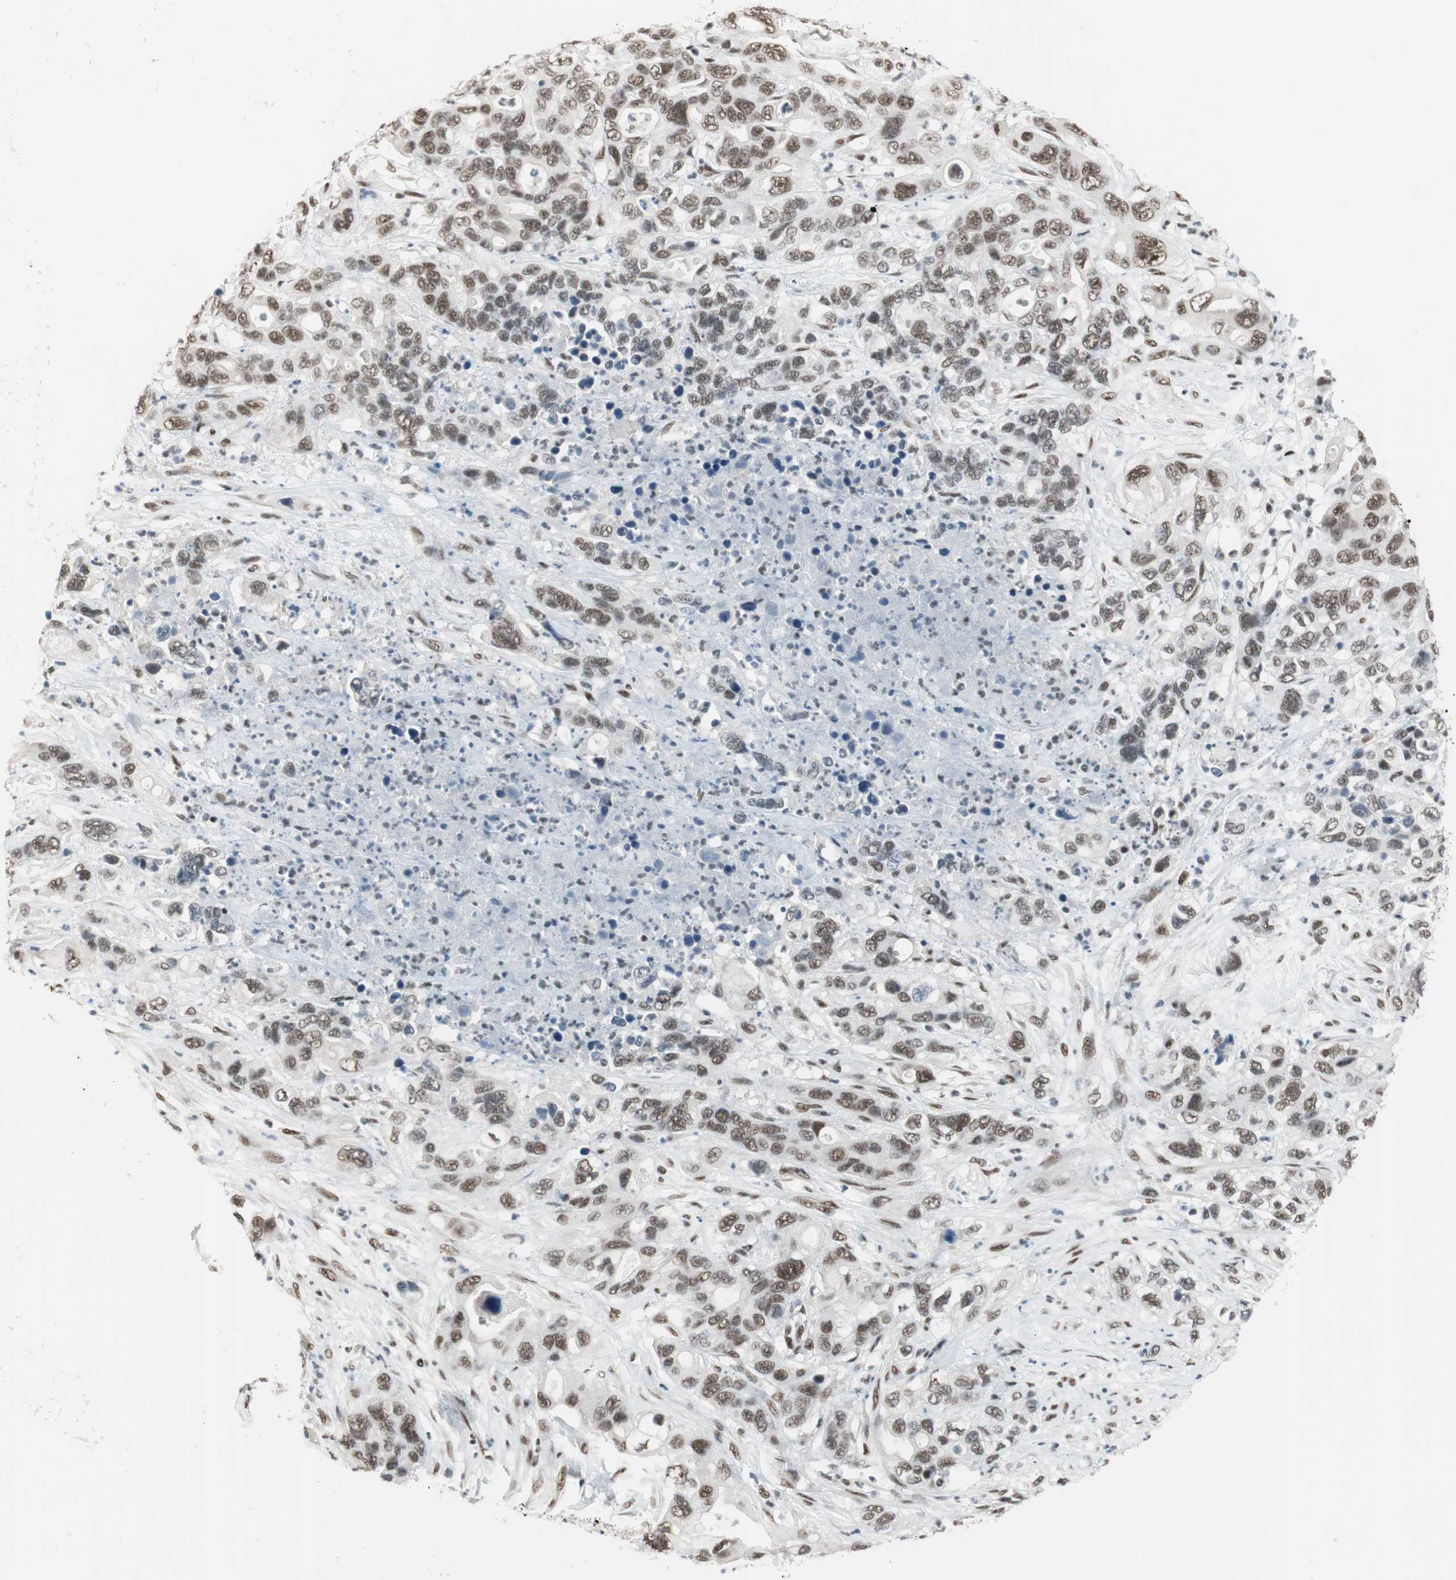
{"staining": {"intensity": "strong", "quantity": ">75%", "location": "nuclear"}, "tissue": "pancreatic cancer", "cell_type": "Tumor cells", "image_type": "cancer", "snomed": [{"axis": "morphology", "description": "Adenocarcinoma, NOS"}, {"axis": "topography", "description": "Pancreas"}], "caption": "High-magnification brightfield microscopy of adenocarcinoma (pancreatic) stained with DAB (3,3'-diaminobenzidine) (brown) and counterstained with hematoxylin (blue). tumor cells exhibit strong nuclear expression is appreciated in approximately>75% of cells. (brown staining indicates protein expression, while blue staining denotes nuclei).", "gene": "RTF1", "patient": {"sex": "female", "age": 71}}